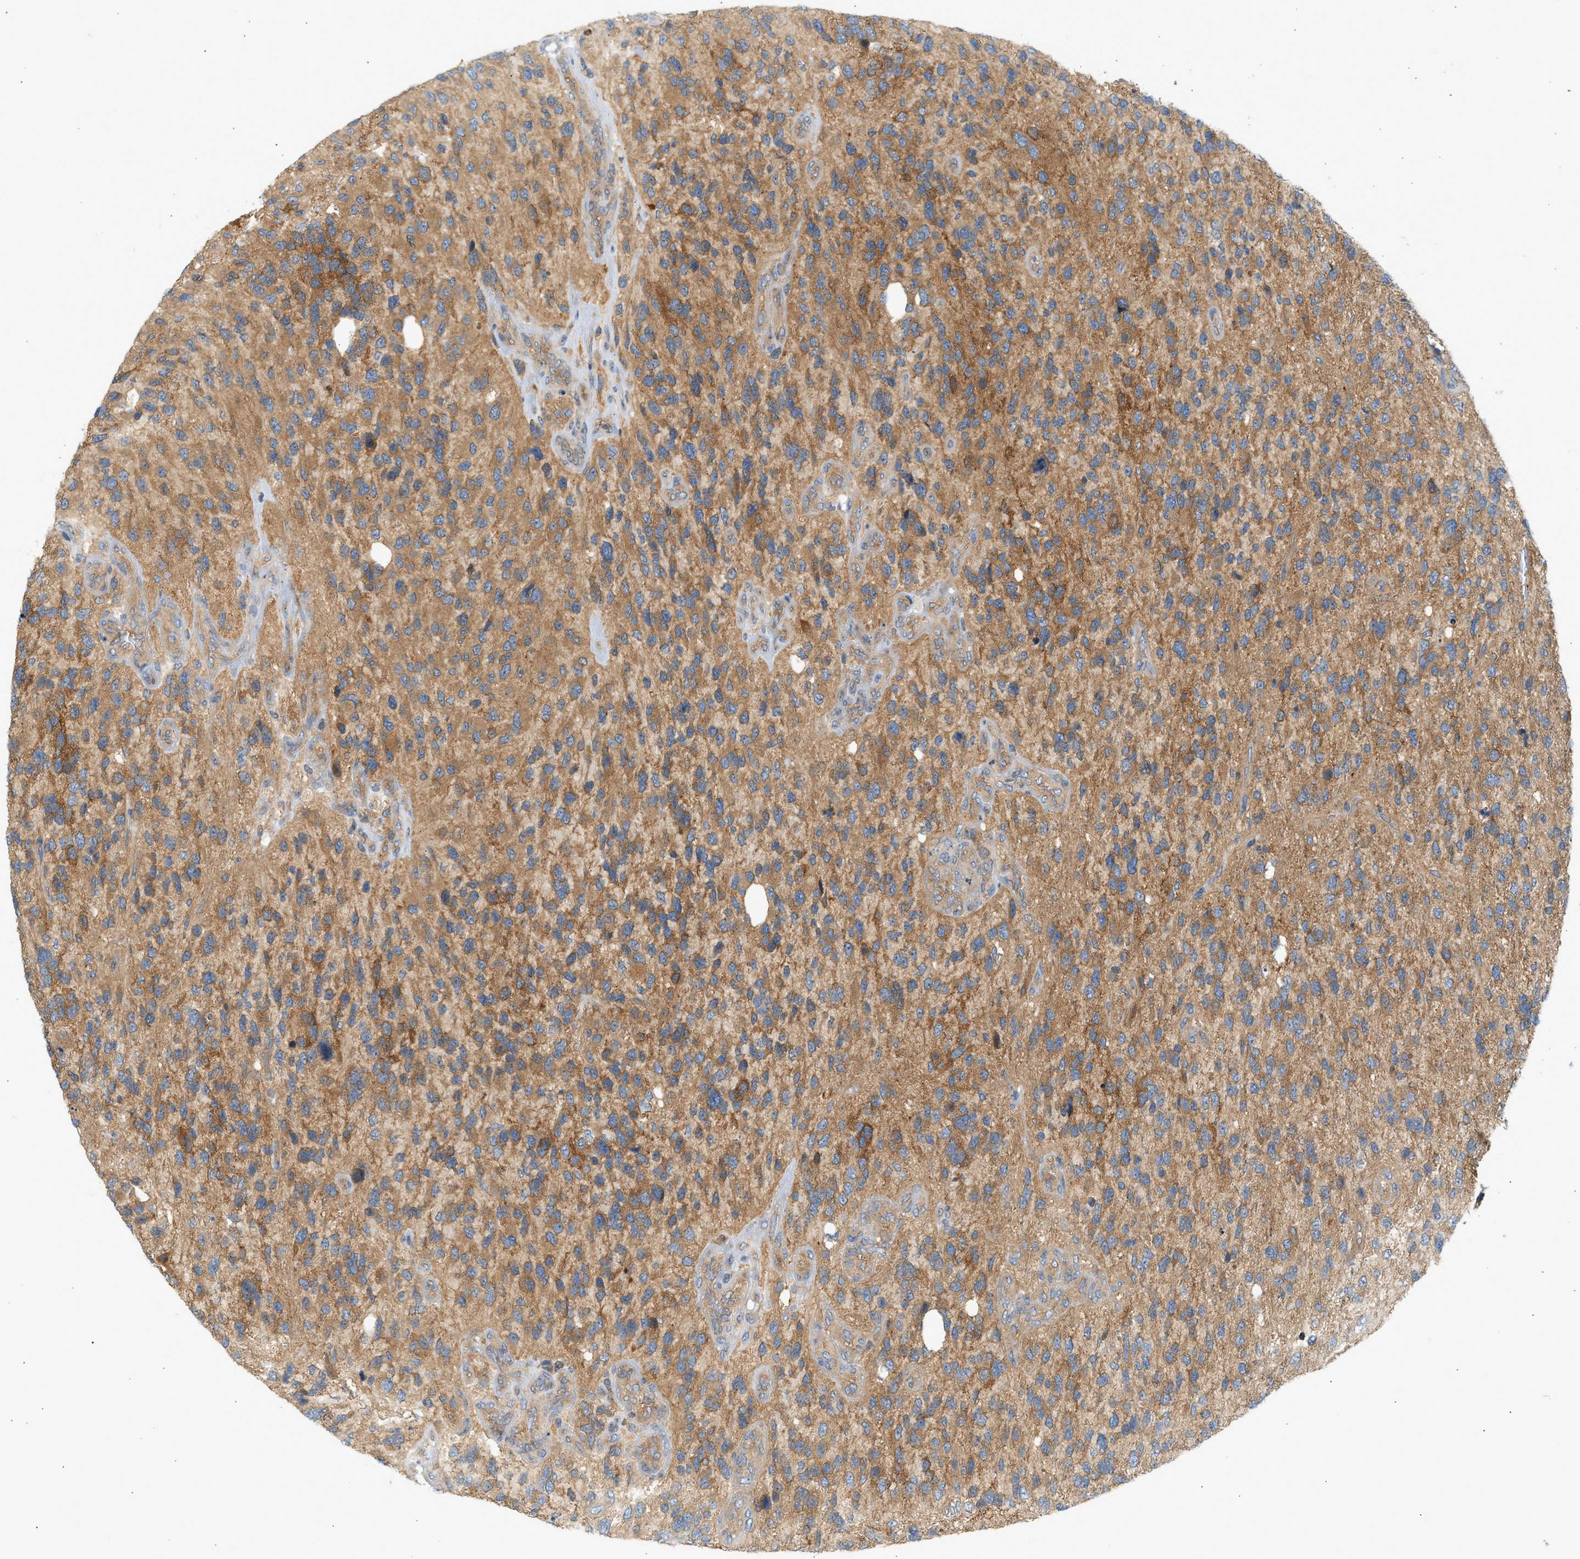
{"staining": {"intensity": "moderate", "quantity": ">75%", "location": "cytoplasmic/membranous"}, "tissue": "glioma", "cell_type": "Tumor cells", "image_type": "cancer", "snomed": [{"axis": "morphology", "description": "Glioma, malignant, High grade"}, {"axis": "topography", "description": "Brain"}], "caption": "A brown stain shows moderate cytoplasmic/membranous positivity of a protein in high-grade glioma (malignant) tumor cells.", "gene": "PAFAH1B1", "patient": {"sex": "female", "age": 58}}